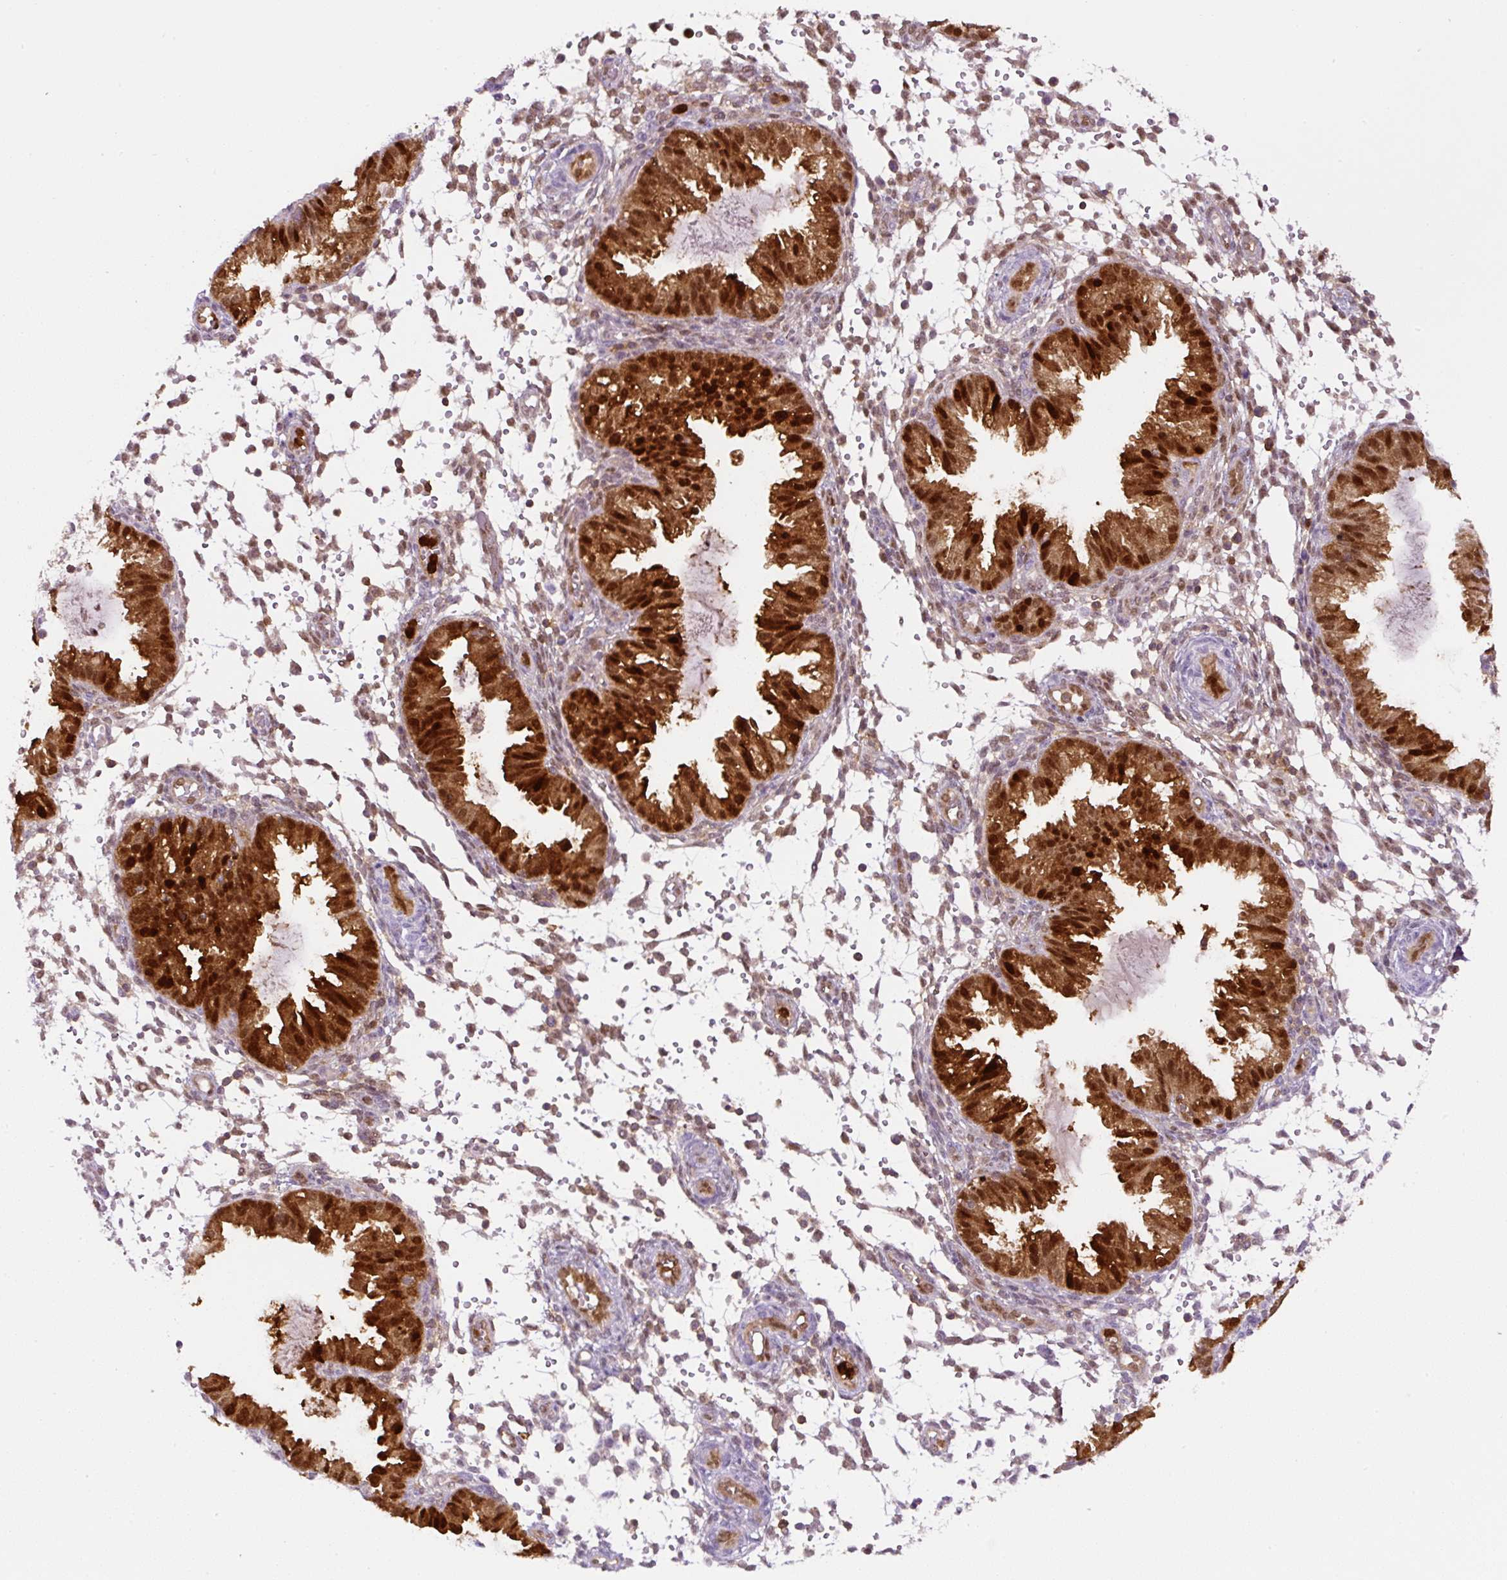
{"staining": {"intensity": "strong", "quantity": "<25%", "location": "cytoplasmic/membranous,nuclear"}, "tissue": "endometrium", "cell_type": "Cells in endometrial stroma", "image_type": "normal", "snomed": [{"axis": "morphology", "description": "Normal tissue, NOS"}, {"axis": "topography", "description": "Endometrium"}], "caption": "This micrograph reveals unremarkable endometrium stained with IHC to label a protein in brown. The cytoplasmic/membranous,nuclear of cells in endometrial stroma show strong positivity for the protein. Nuclei are counter-stained blue.", "gene": "ANXA1", "patient": {"sex": "female", "age": 33}}